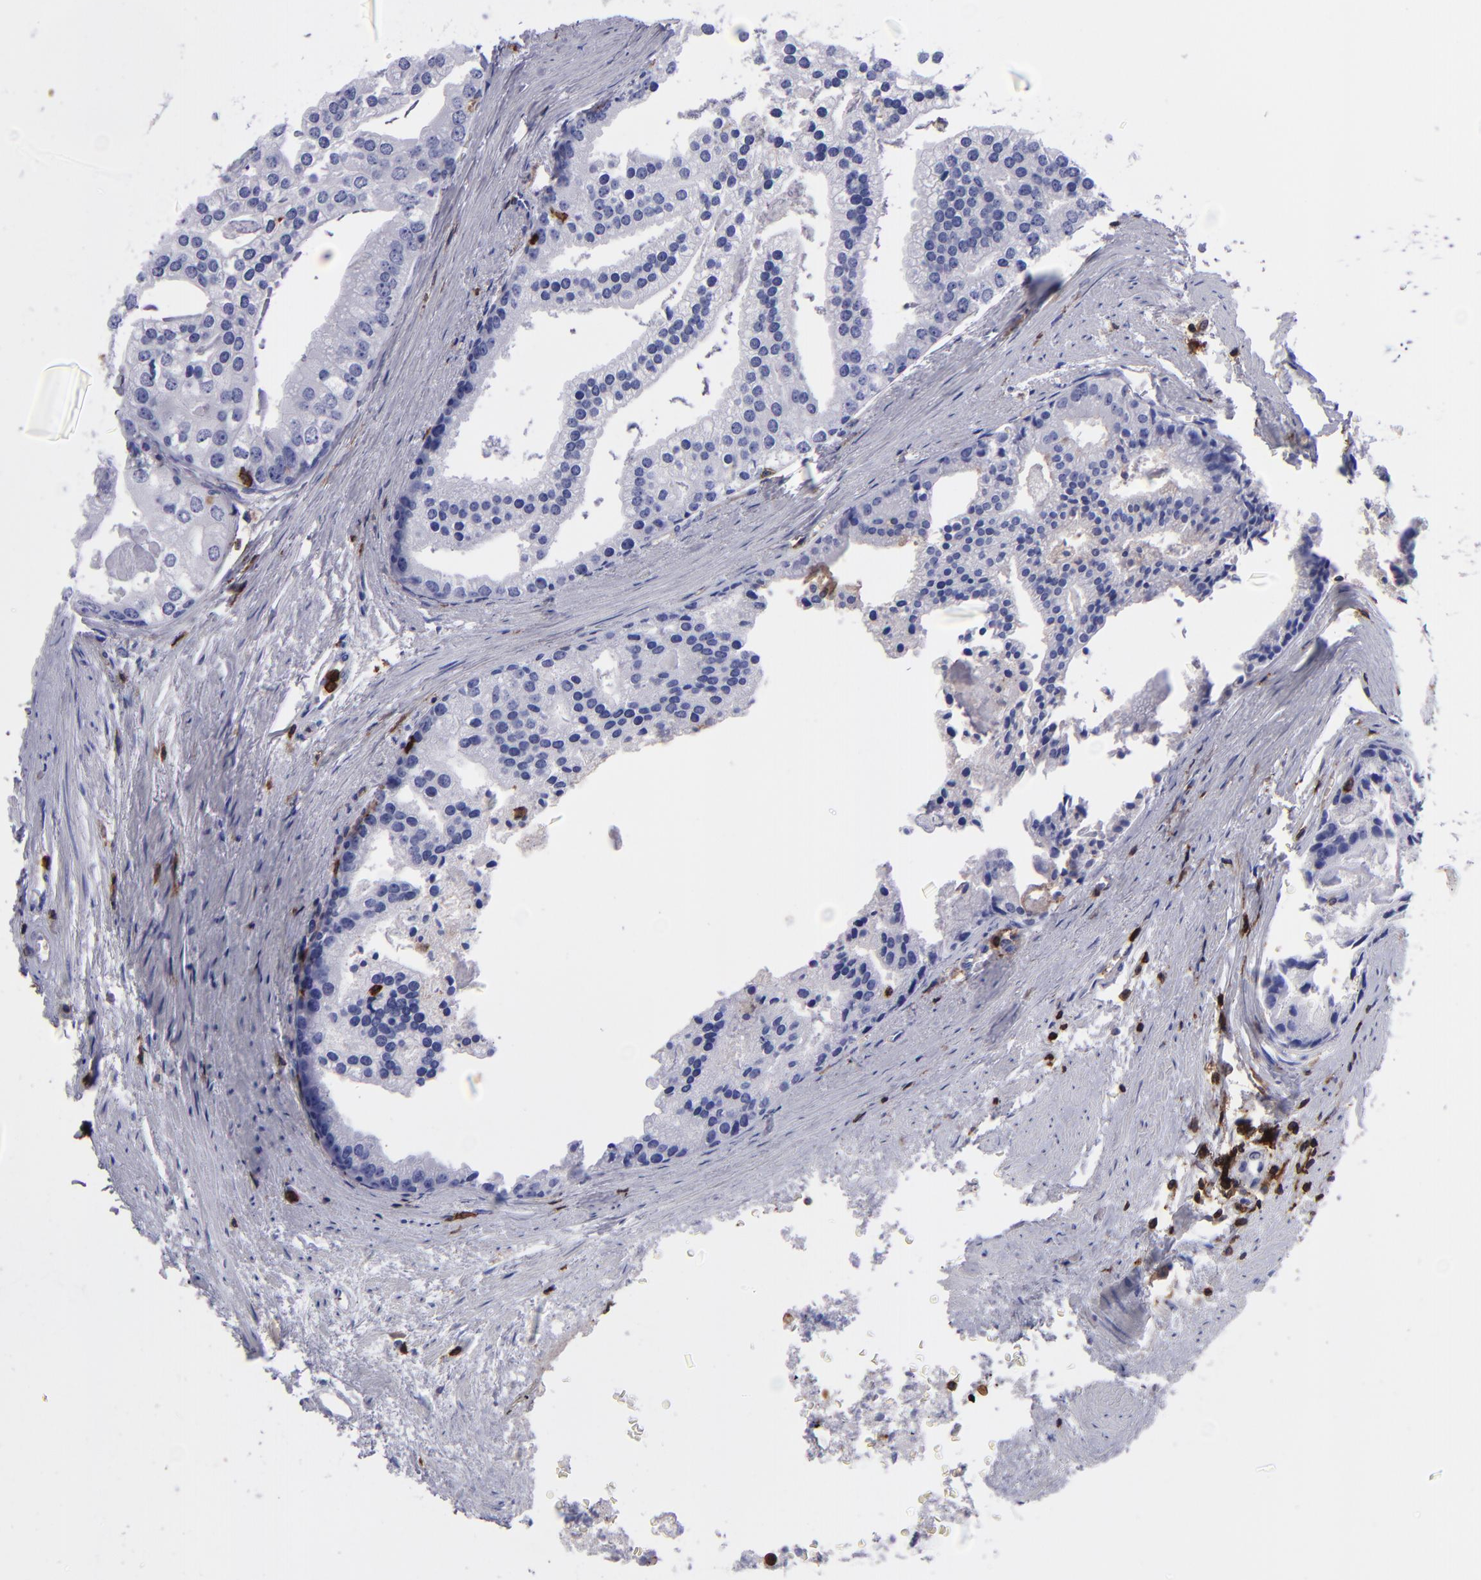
{"staining": {"intensity": "negative", "quantity": "none", "location": "none"}, "tissue": "prostate cancer", "cell_type": "Tumor cells", "image_type": "cancer", "snomed": [{"axis": "morphology", "description": "Adenocarcinoma, High grade"}, {"axis": "topography", "description": "Prostate"}], "caption": "The IHC image has no significant positivity in tumor cells of prostate cancer tissue. (DAB (3,3'-diaminobenzidine) IHC visualized using brightfield microscopy, high magnification).", "gene": "ICAM3", "patient": {"sex": "male", "age": 56}}